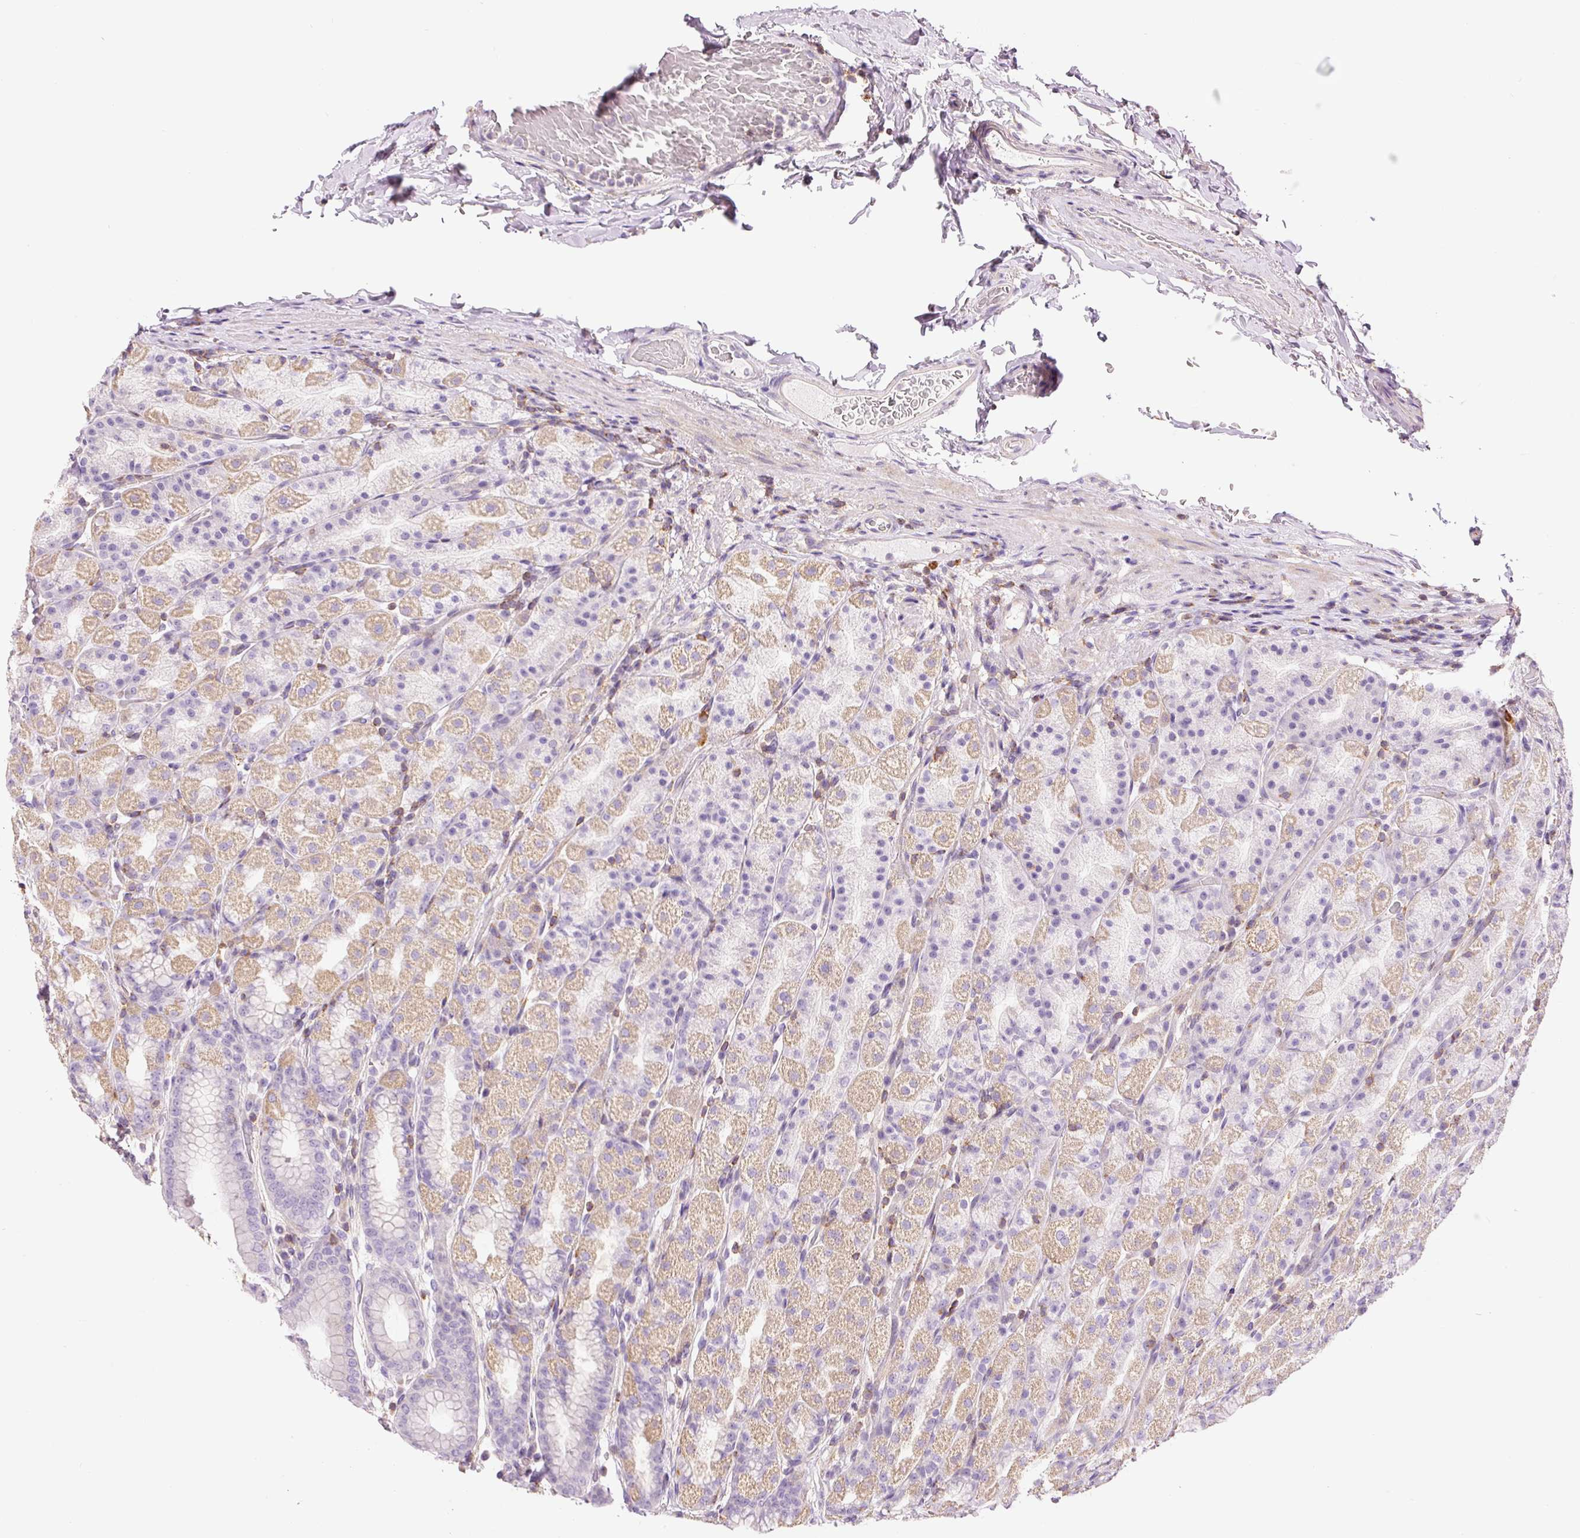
{"staining": {"intensity": "weak", "quantity": "25%-75%", "location": "cytoplasmic/membranous"}, "tissue": "stomach", "cell_type": "Glandular cells", "image_type": "normal", "snomed": [{"axis": "morphology", "description": "Normal tissue, NOS"}, {"axis": "topography", "description": "Stomach, upper"}, {"axis": "topography", "description": "Stomach"}], "caption": "DAB (3,3'-diaminobenzidine) immunohistochemical staining of benign stomach demonstrates weak cytoplasmic/membranous protein expression in about 25%-75% of glandular cells. The staining was performed using DAB (3,3'-diaminobenzidine), with brown indicating positive protein expression. Nuclei are stained blue with hematoxylin.", "gene": "DOK6", "patient": {"sex": "male", "age": 68}}